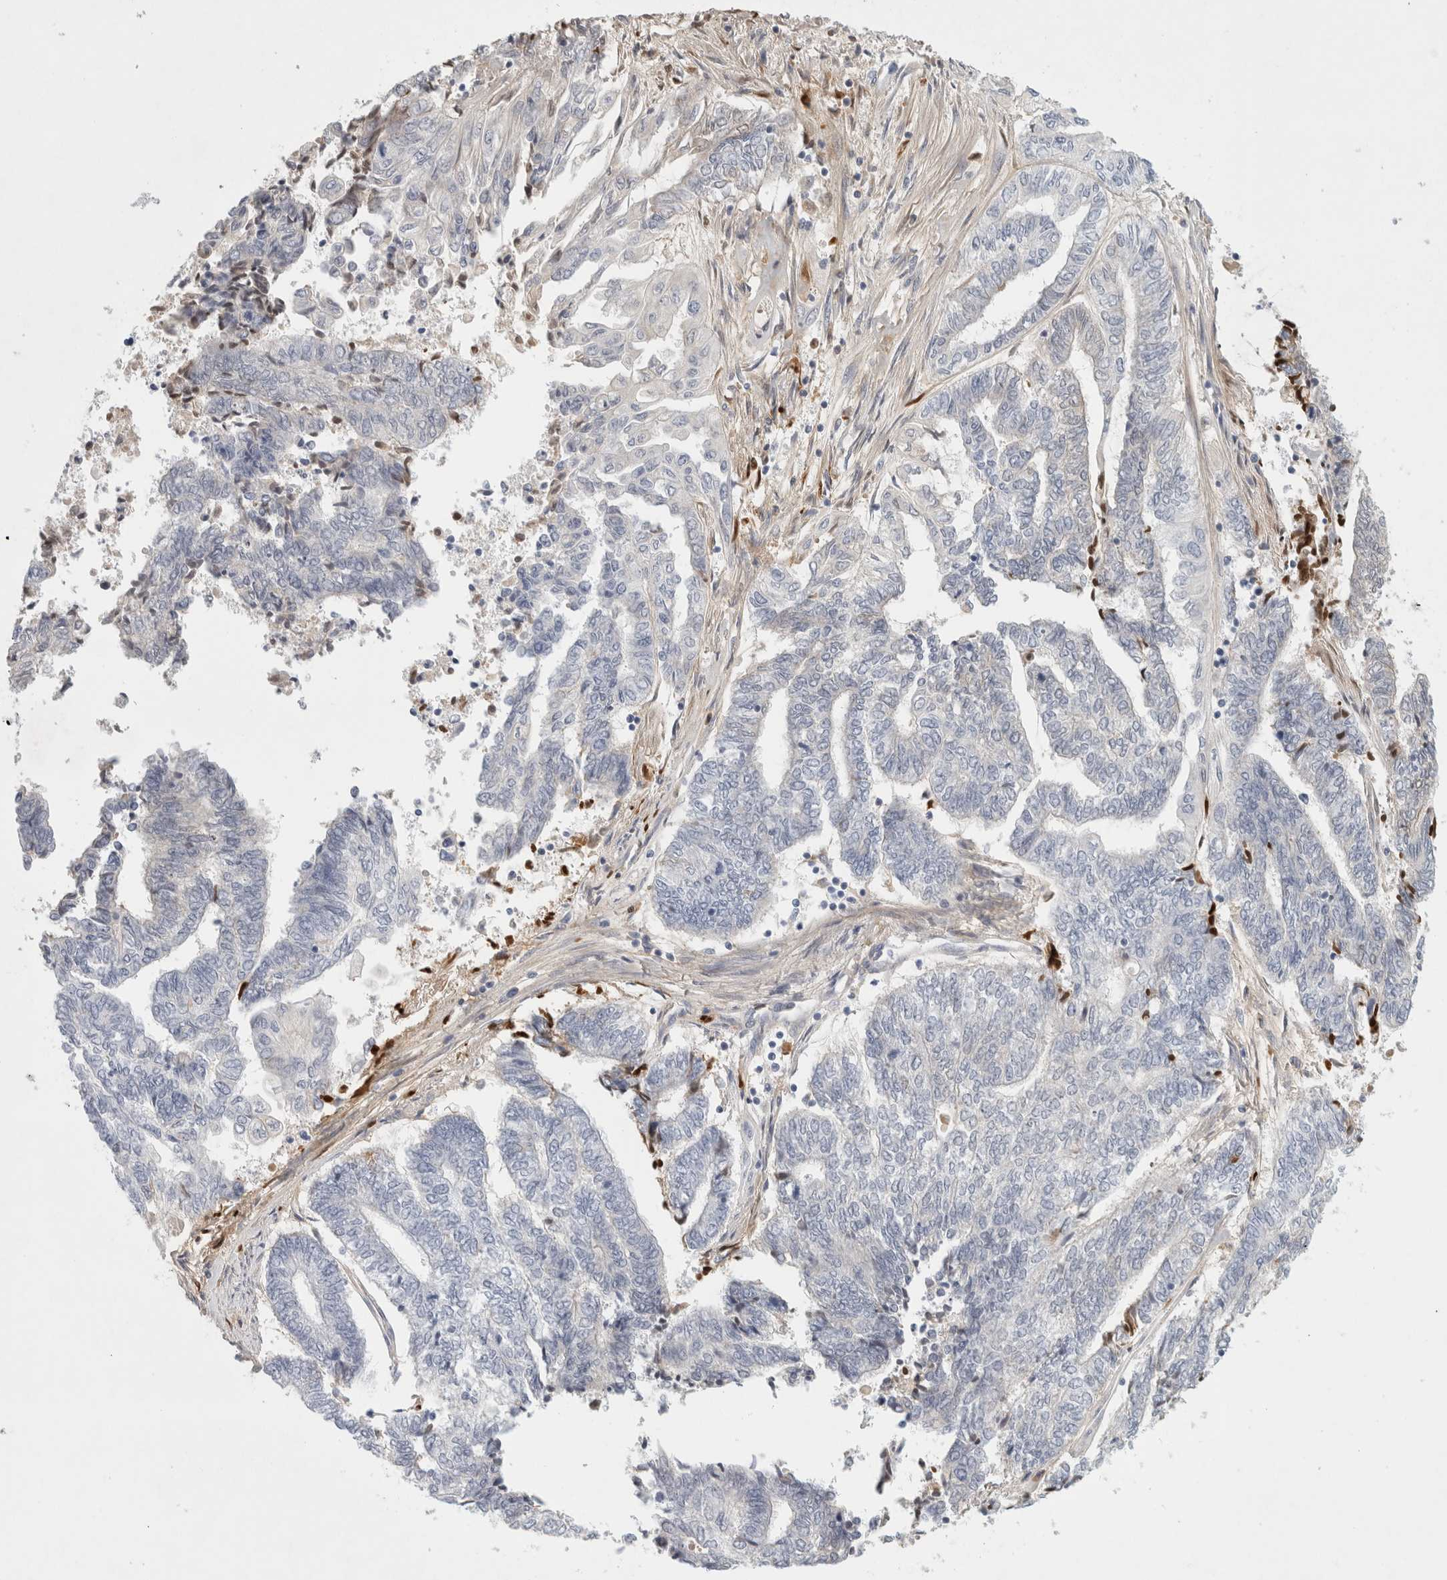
{"staining": {"intensity": "negative", "quantity": "none", "location": "none"}, "tissue": "endometrial cancer", "cell_type": "Tumor cells", "image_type": "cancer", "snomed": [{"axis": "morphology", "description": "Adenocarcinoma, NOS"}, {"axis": "topography", "description": "Uterus"}, {"axis": "topography", "description": "Endometrium"}], "caption": "Histopathology image shows no significant protein positivity in tumor cells of endometrial cancer (adenocarcinoma).", "gene": "FGL2", "patient": {"sex": "female", "age": 70}}